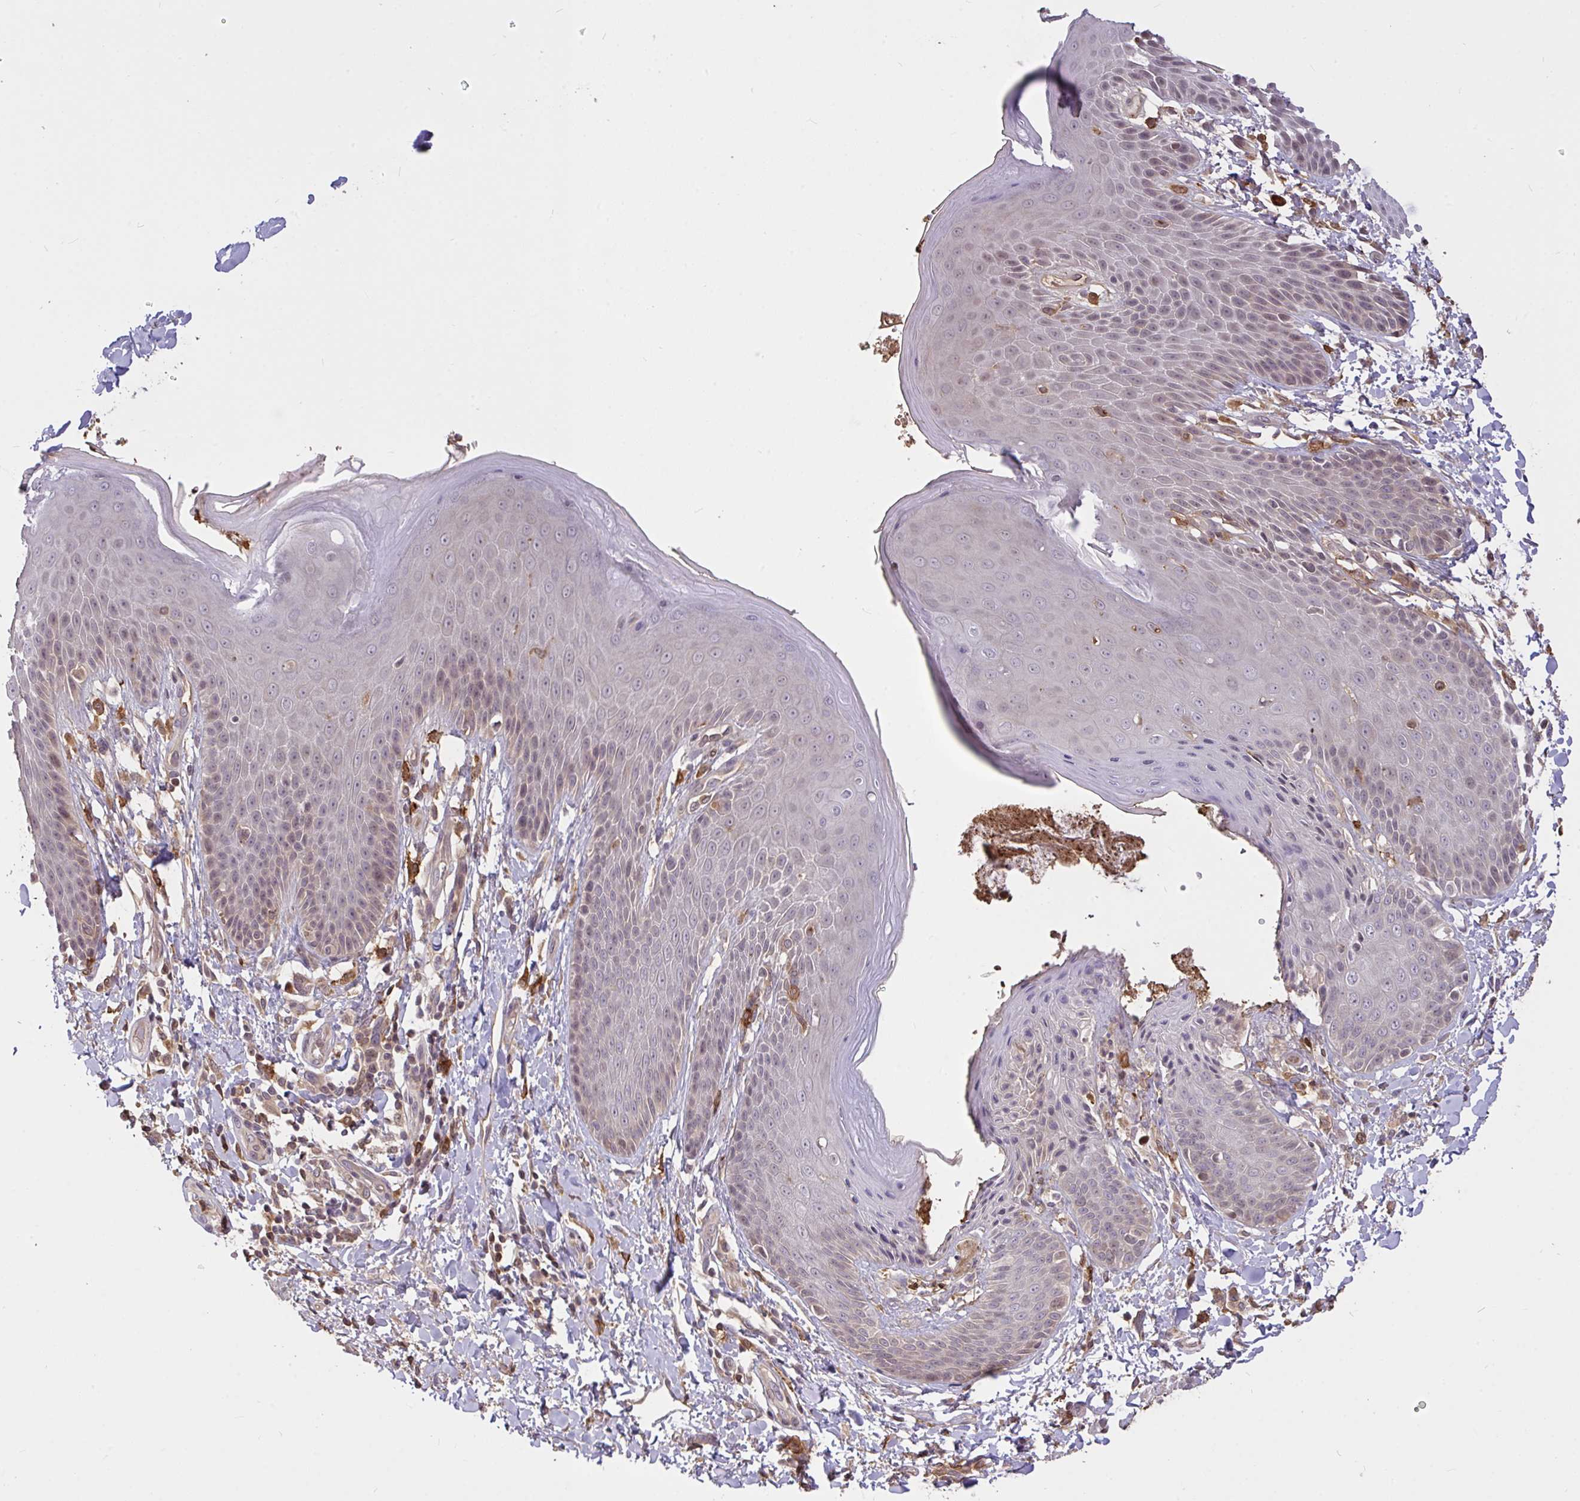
{"staining": {"intensity": "moderate", "quantity": "<25%", "location": "cytoplasmic/membranous"}, "tissue": "skin", "cell_type": "Epidermal cells", "image_type": "normal", "snomed": [{"axis": "morphology", "description": "Normal tissue, NOS"}, {"axis": "topography", "description": "Anal"}, {"axis": "topography", "description": "Peripheral nerve tissue"}], "caption": "DAB immunohistochemical staining of benign human skin demonstrates moderate cytoplasmic/membranous protein staining in approximately <25% of epidermal cells.", "gene": "FCER1A", "patient": {"sex": "male", "age": 51}}